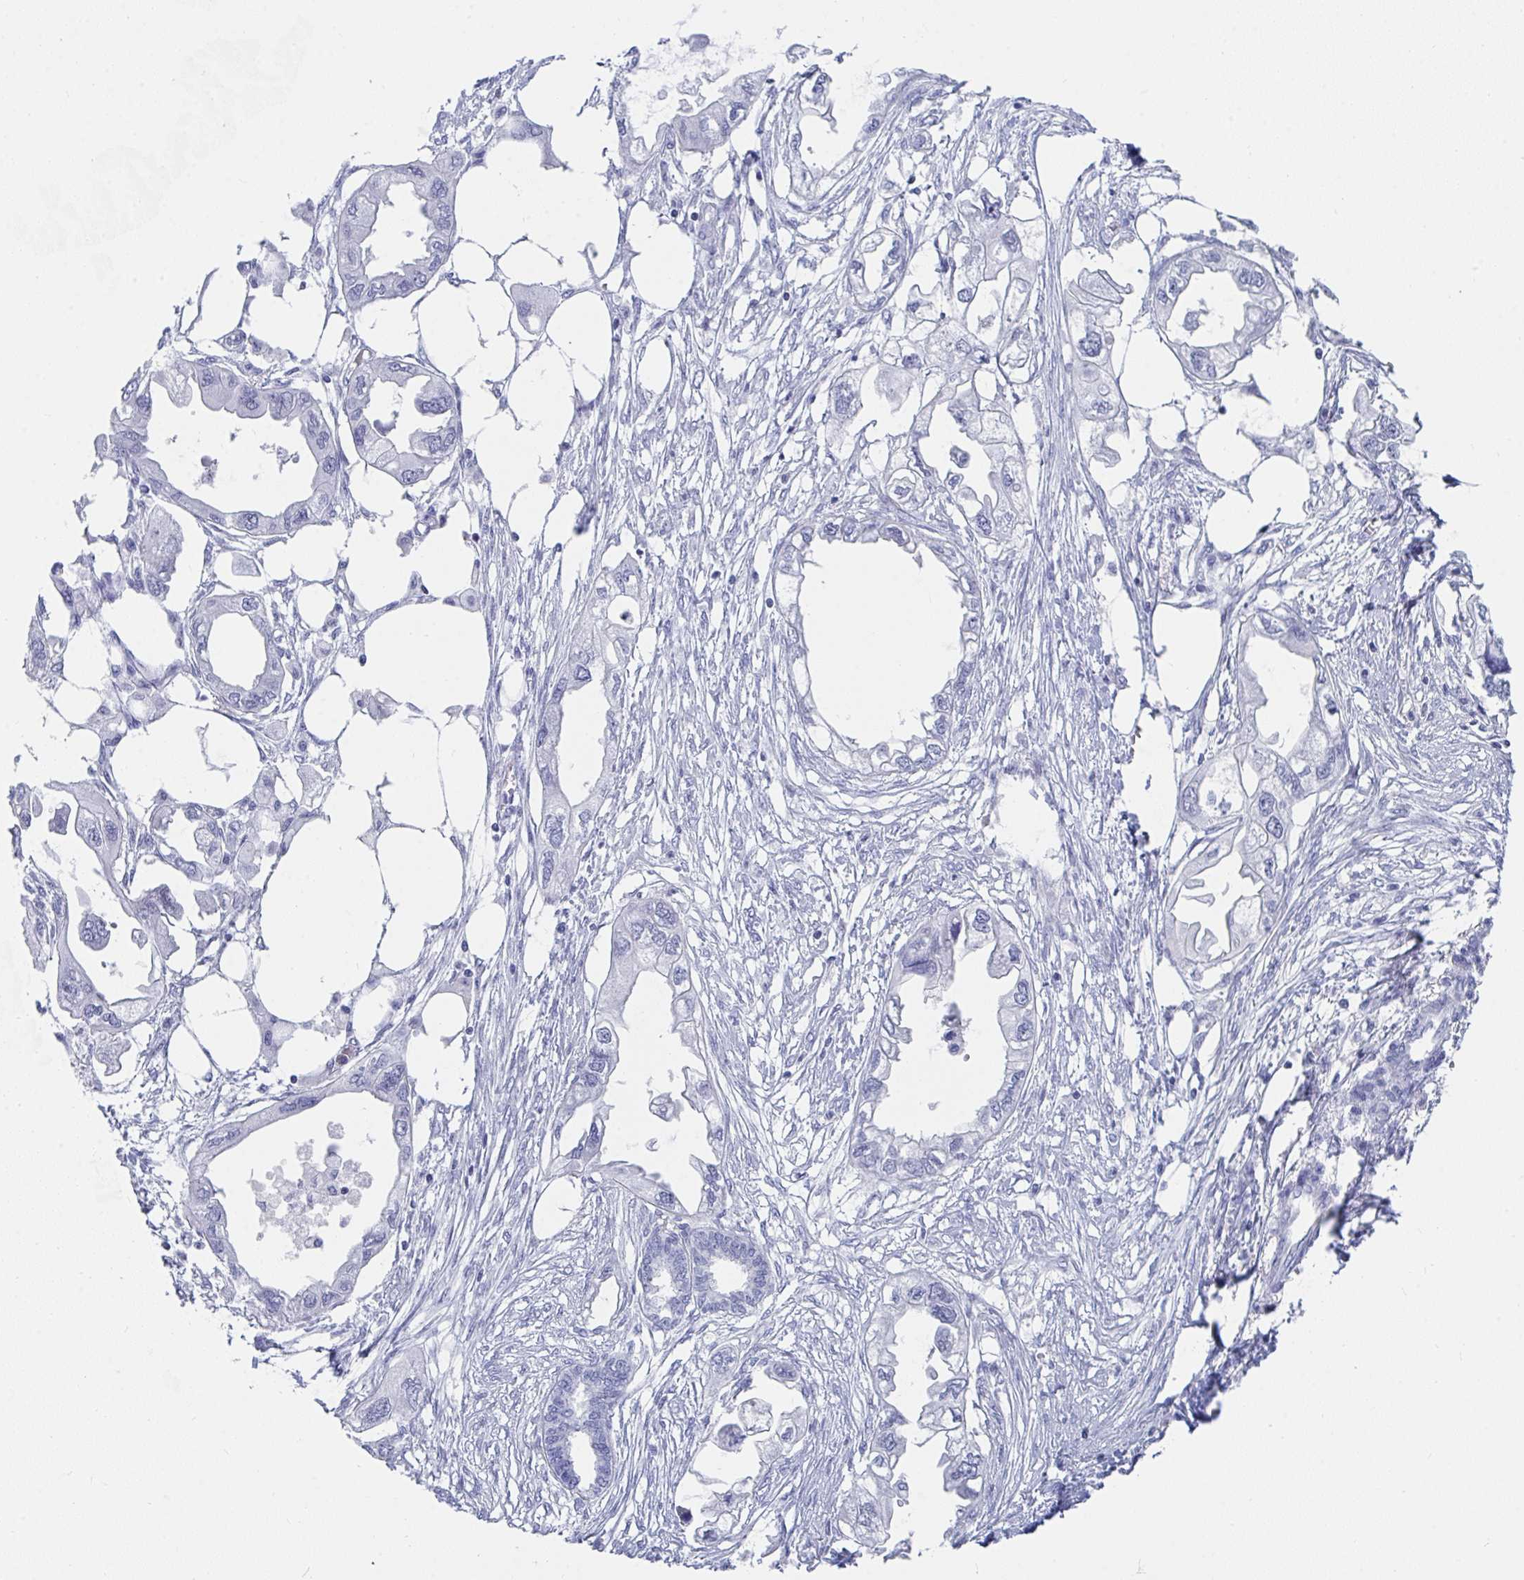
{"staining": {"intensity": "negative", "quantity": "none", "location": "none"}, "tissue": "endometrial cancer", "cell_type": "Tumor cells", "image_type": "cancer", "snomed": [{"axis": "morphology", "description": "Adenocarcinoma, NOS"}, {"axis": "morphology", "description": "Adenocarcinoma, metastatic, NOS"}, {"axis": "topography", "description": "Adipose tissue"}, {"axis": "topography", "description": "Endometrium"}], "caption": "The histopathology image displays no significant positivity in tumor cells of endometrial cancer. The staining was performed using DAB (3,3'-diaminobenzidine) to visualize the protein expression in brown, while the nuclei were stained in blue with hematoxylin (Magnification: 20x).", "gene": "DAOA", "patient": {"sex": "female", "age": 67}}